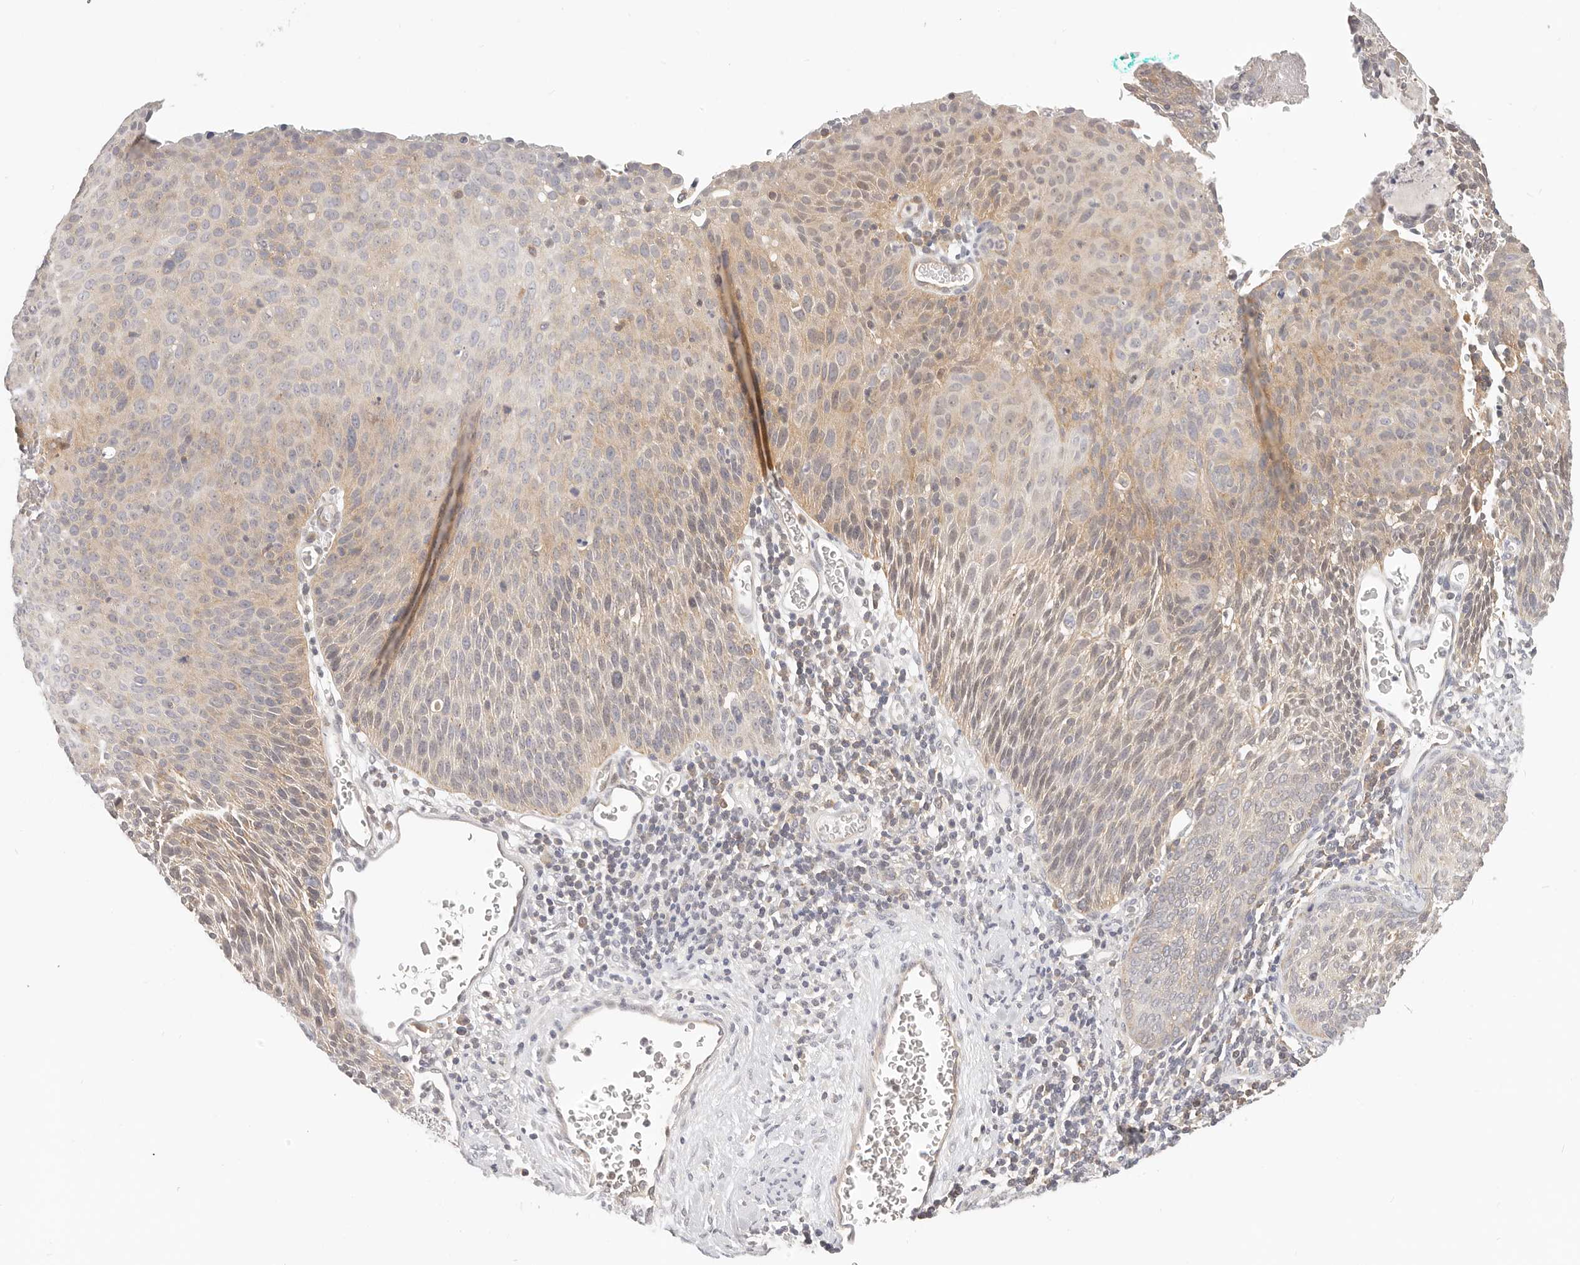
{"staining": {"intensity": "weak", "quantity": "25%-75%", "location": "cytoplasmic/membranous"}, "tissue": "cervical cancer", "cell_type": "Tumor cells", "image_type": "cancer", "snomed": [{"axis": "morphology", "description": "Squamous cell carcinoma, NOS"}, {"axis": "topography", "description": "Cervix"}], "caption": "This is a histology image of immunohistochemistry staining of cervical squamous cell carcinoma, which shows weak expression in the cytoplasmic/membranous of tumor cells.", "gene": "DTNBP1", "patient": {"sex": "female", "age": 55}}